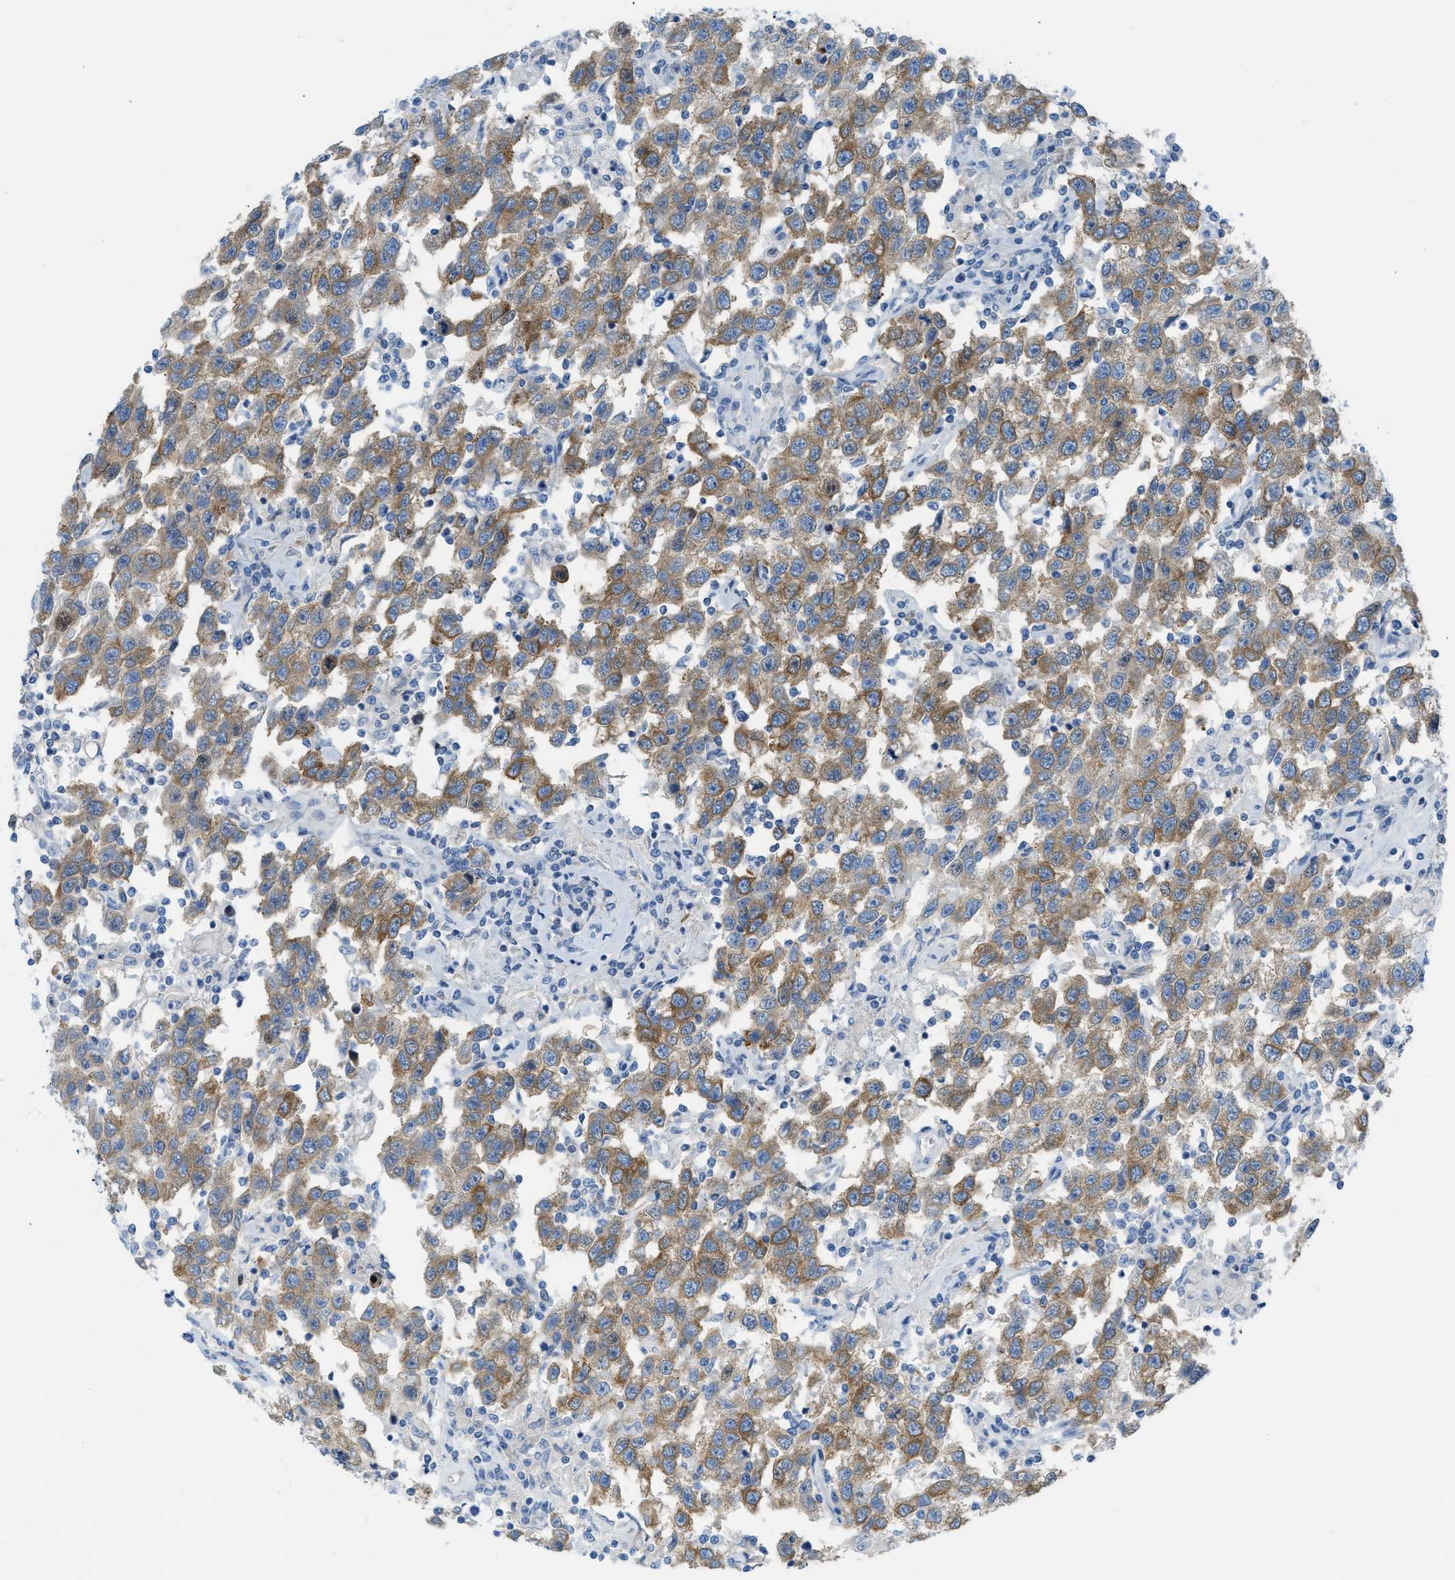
{"staining": {"intensity": "moderate", "quantity": ">75%", "location": "cytoplasmic/membranous"}, "tissue": "testis cancer", "cell_type": "Tumor cells", "image_type": "cancer", "snomed": [{"axis": "morphology", "description": "Seminoma, NOS"}, {"axis": "topography", "description": "Testis"}], "caption": "The photomicrograph demonstrates immunohistochemical staining of testis cancer. There is moderate cytoplasmic/membranous expression is appreciated in approximately >75% of tumor cells.", "gene": "ASGR1", "patient": {"sex": "male", "age": 41}}